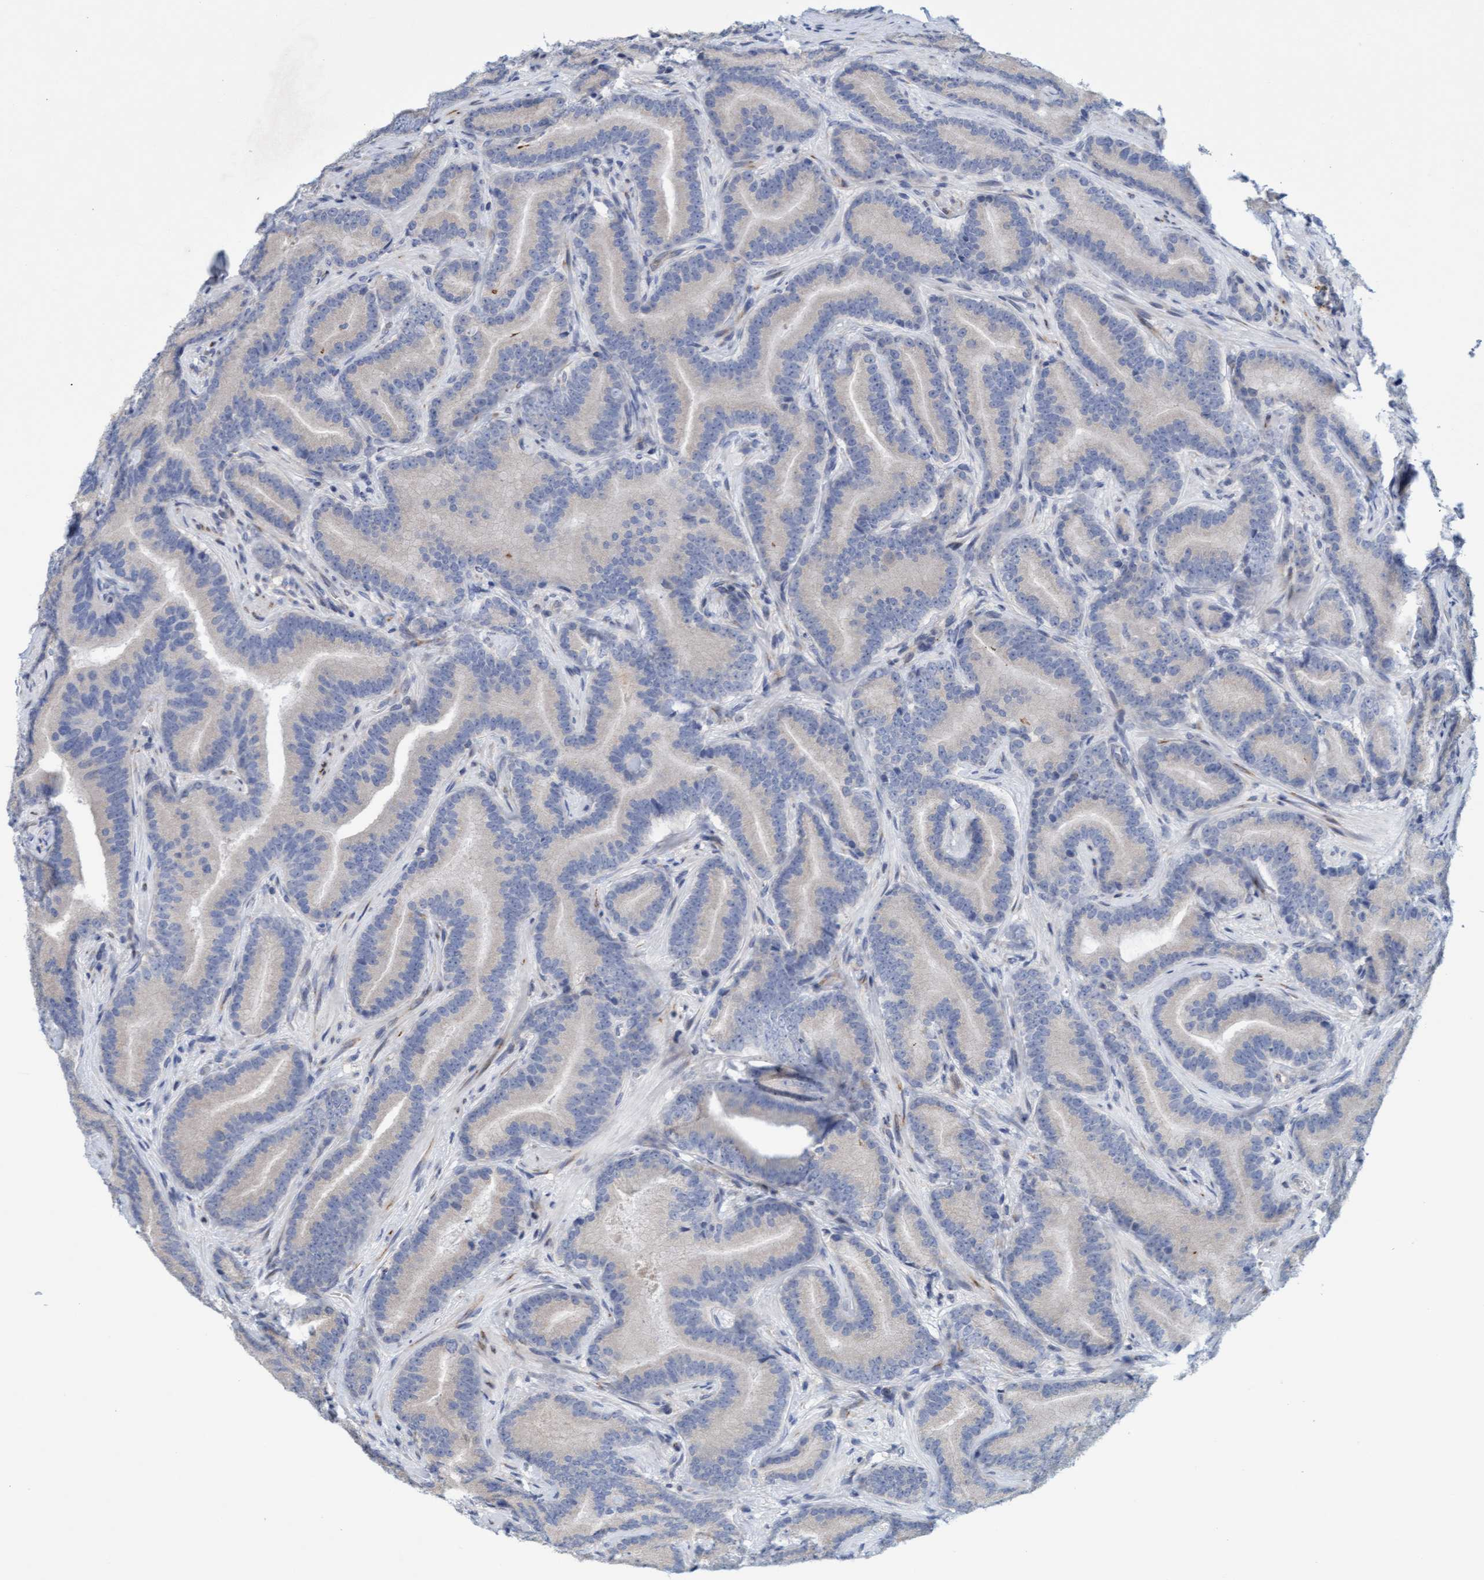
{"staining": {"intensity": "negative", "quantity": "none", "location": "none"}, "tissue": "prostate cancer", "cell_type": "Tumor cells", "image_type": "cancer", "snomed": [{"axis": "morphology", "description": "Adenocarcinoma, High grade"}, {"axis": "topography", "description": "Prostate"}], "caption": "High power microscopy micrograph of an immunohistochemistry histopathology image of prostate high-grade adenocarcinoma, revealing no significant positivity in tumor cells.", "gene": "SLC28A3", "patient": {"sex": "male", "age": 55}}